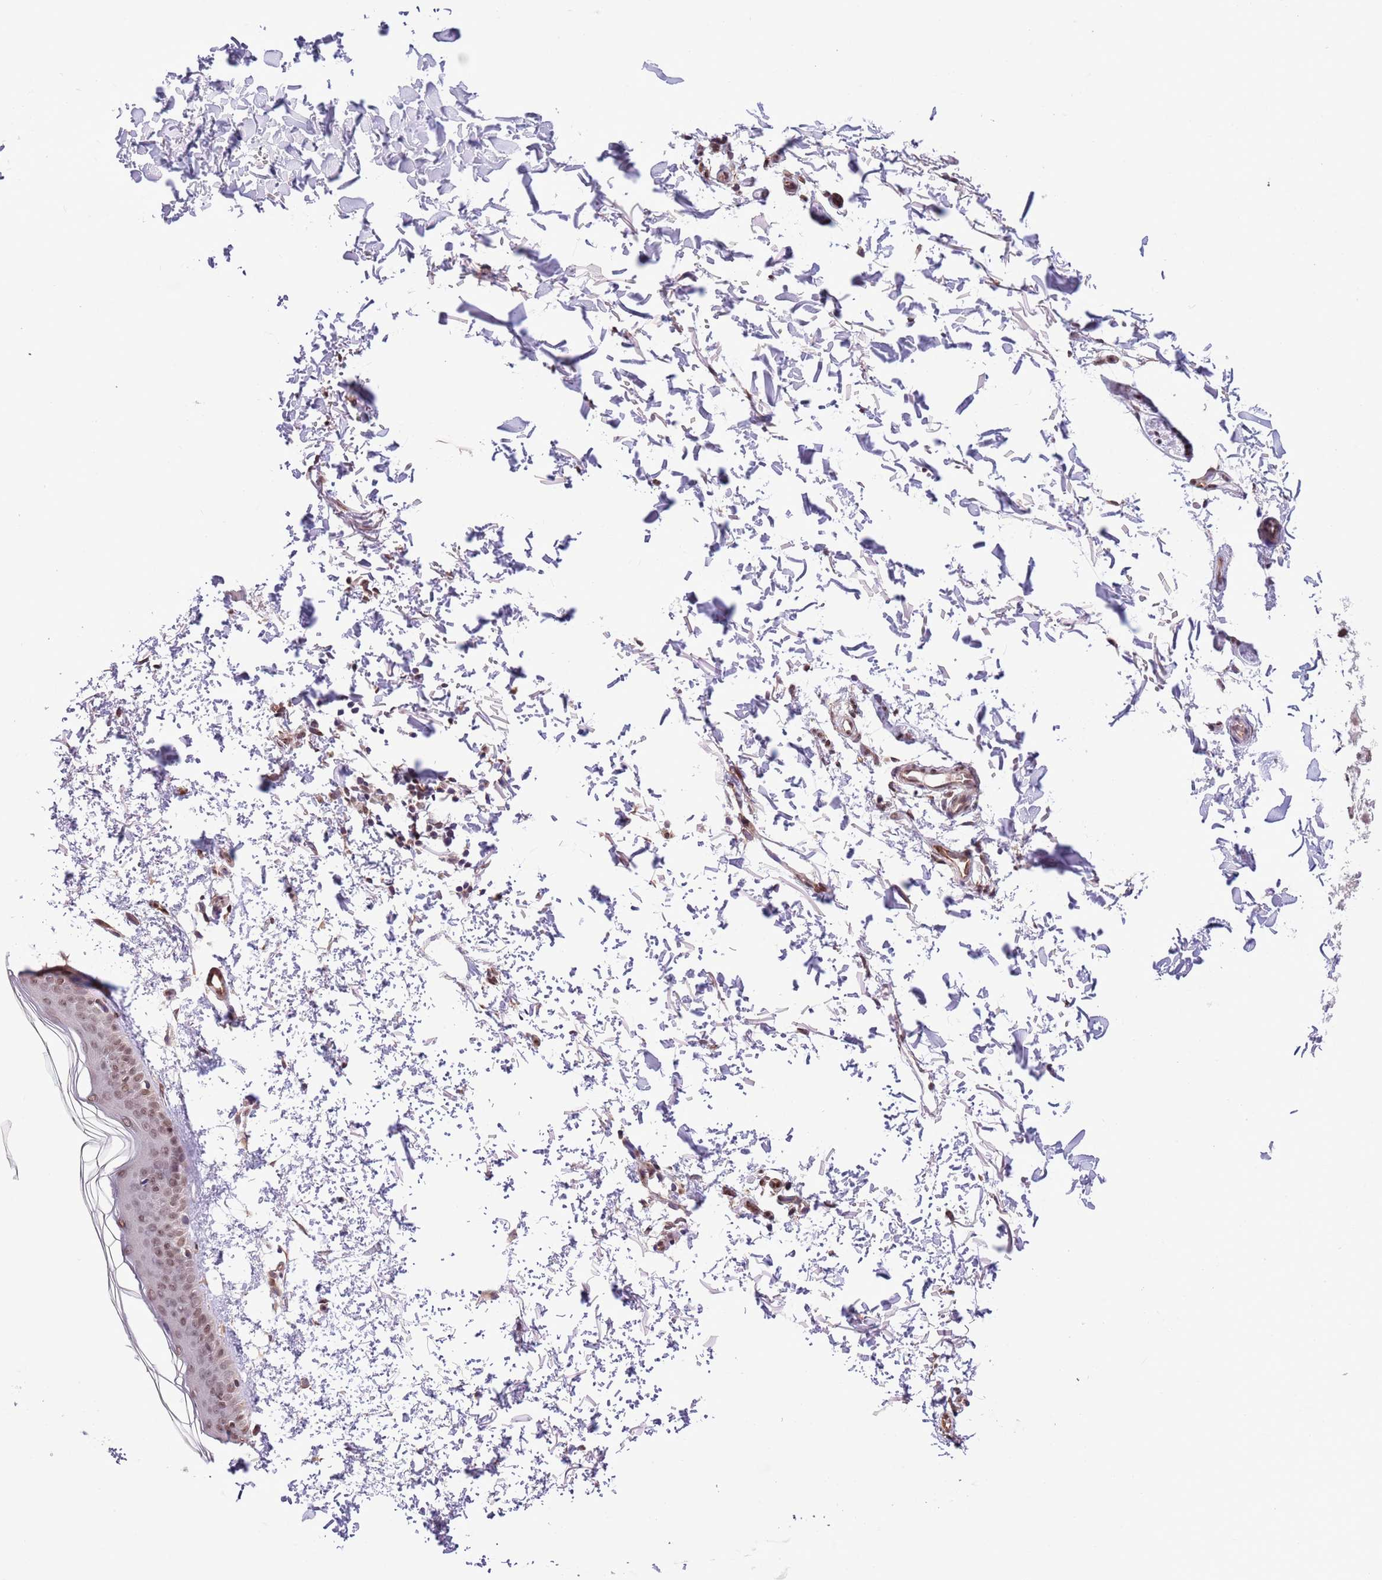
{"staining": {"intensity": "weak", "quantity": ">75%", "location": "nuclear"}, "tissue": "skin", "cell_type": "Fibroblasts", "image_type": "normal", "snomed": [{"axis": "morphology", "description": "Normal tissue, NOS"}, {"axis": "topography", "description": "Skin"}], "caption": "Weak nuclear protein staining is identified in about >75% of fibroblasts in skin.", "gene": "NRIP1", "patient": {"sex": "male", "age": 66}}